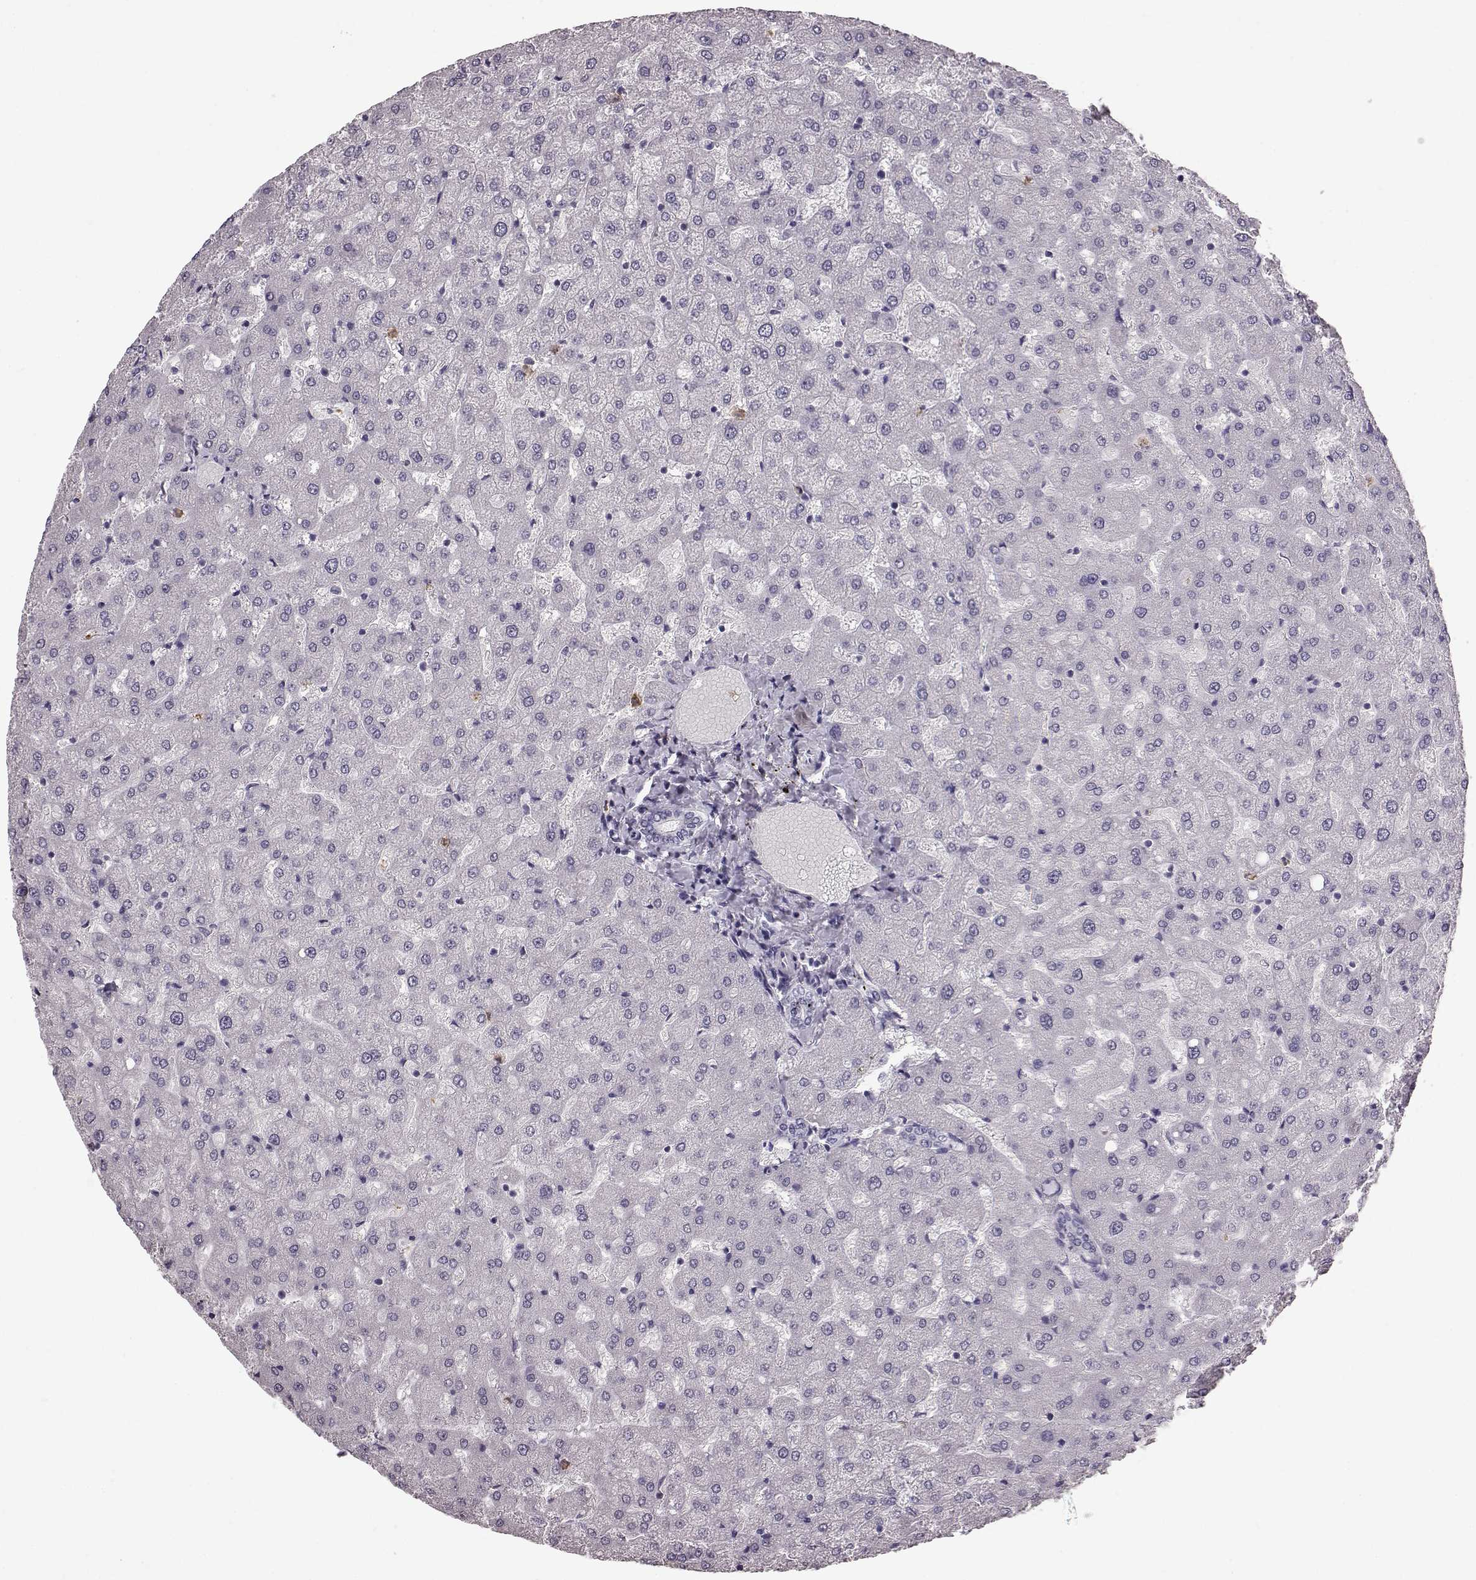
{"staining": {"intensity": "negative", "quantity": "none", "location": "none"}, "tissue": "liver", "cell_type": "Cholangiocytes", "image_type": "normal", "snomed": [{"axis": "morphology", "description": "Normal tissue, NOS"}, {"axis": "topography", "description": "Liver"}], "caption": "Protein analysis of unremarkable liver reveals no significant staining in cholangiocytes. The staining is performed using DAB (3,3'-diaminobenzidine) brown chromogen with nuclei counter-stained in using hematoxylin.", "gene": "FUT4", "patient": {"sex": "female", "age": 50}}